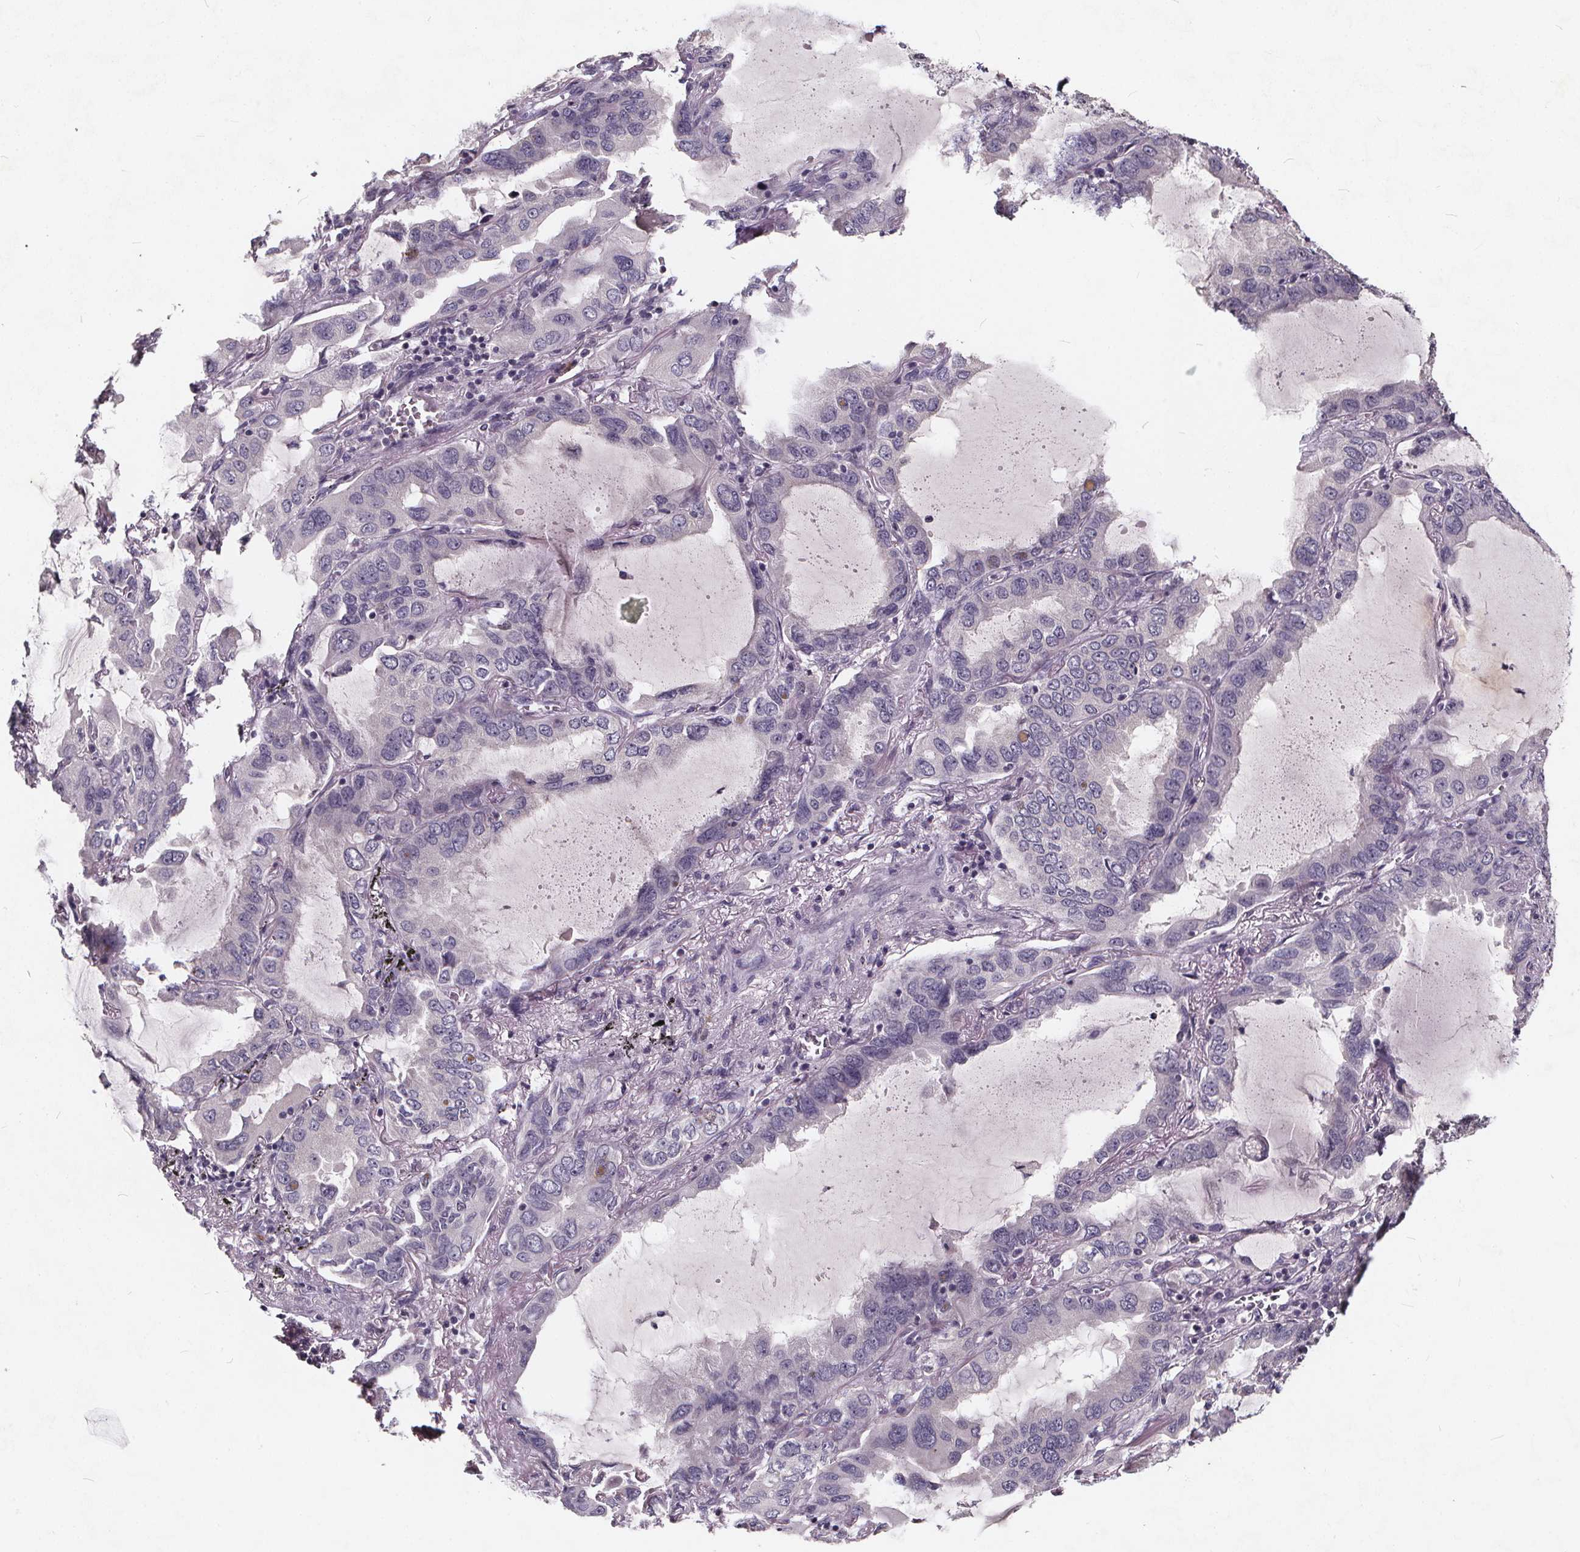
{"staining": {"intensity": "negative", "quantity": "none", "location": "none"}, "tissue": "lung cancer", "cell_type": "Tumor cells", "image_type": "cancer", "snomed": [{"axis": "morphology", "description": "Adenocarcinoma, NOS"}, {"axis": "topography", "description": "Lung"}], "caption": "Immunohistochemical staining of human adenocarcinoma (lung) displays no significant positivity in tumor cells.", "gene": "TSPAN14", "patient": {"sex": "male", "age": 64}}